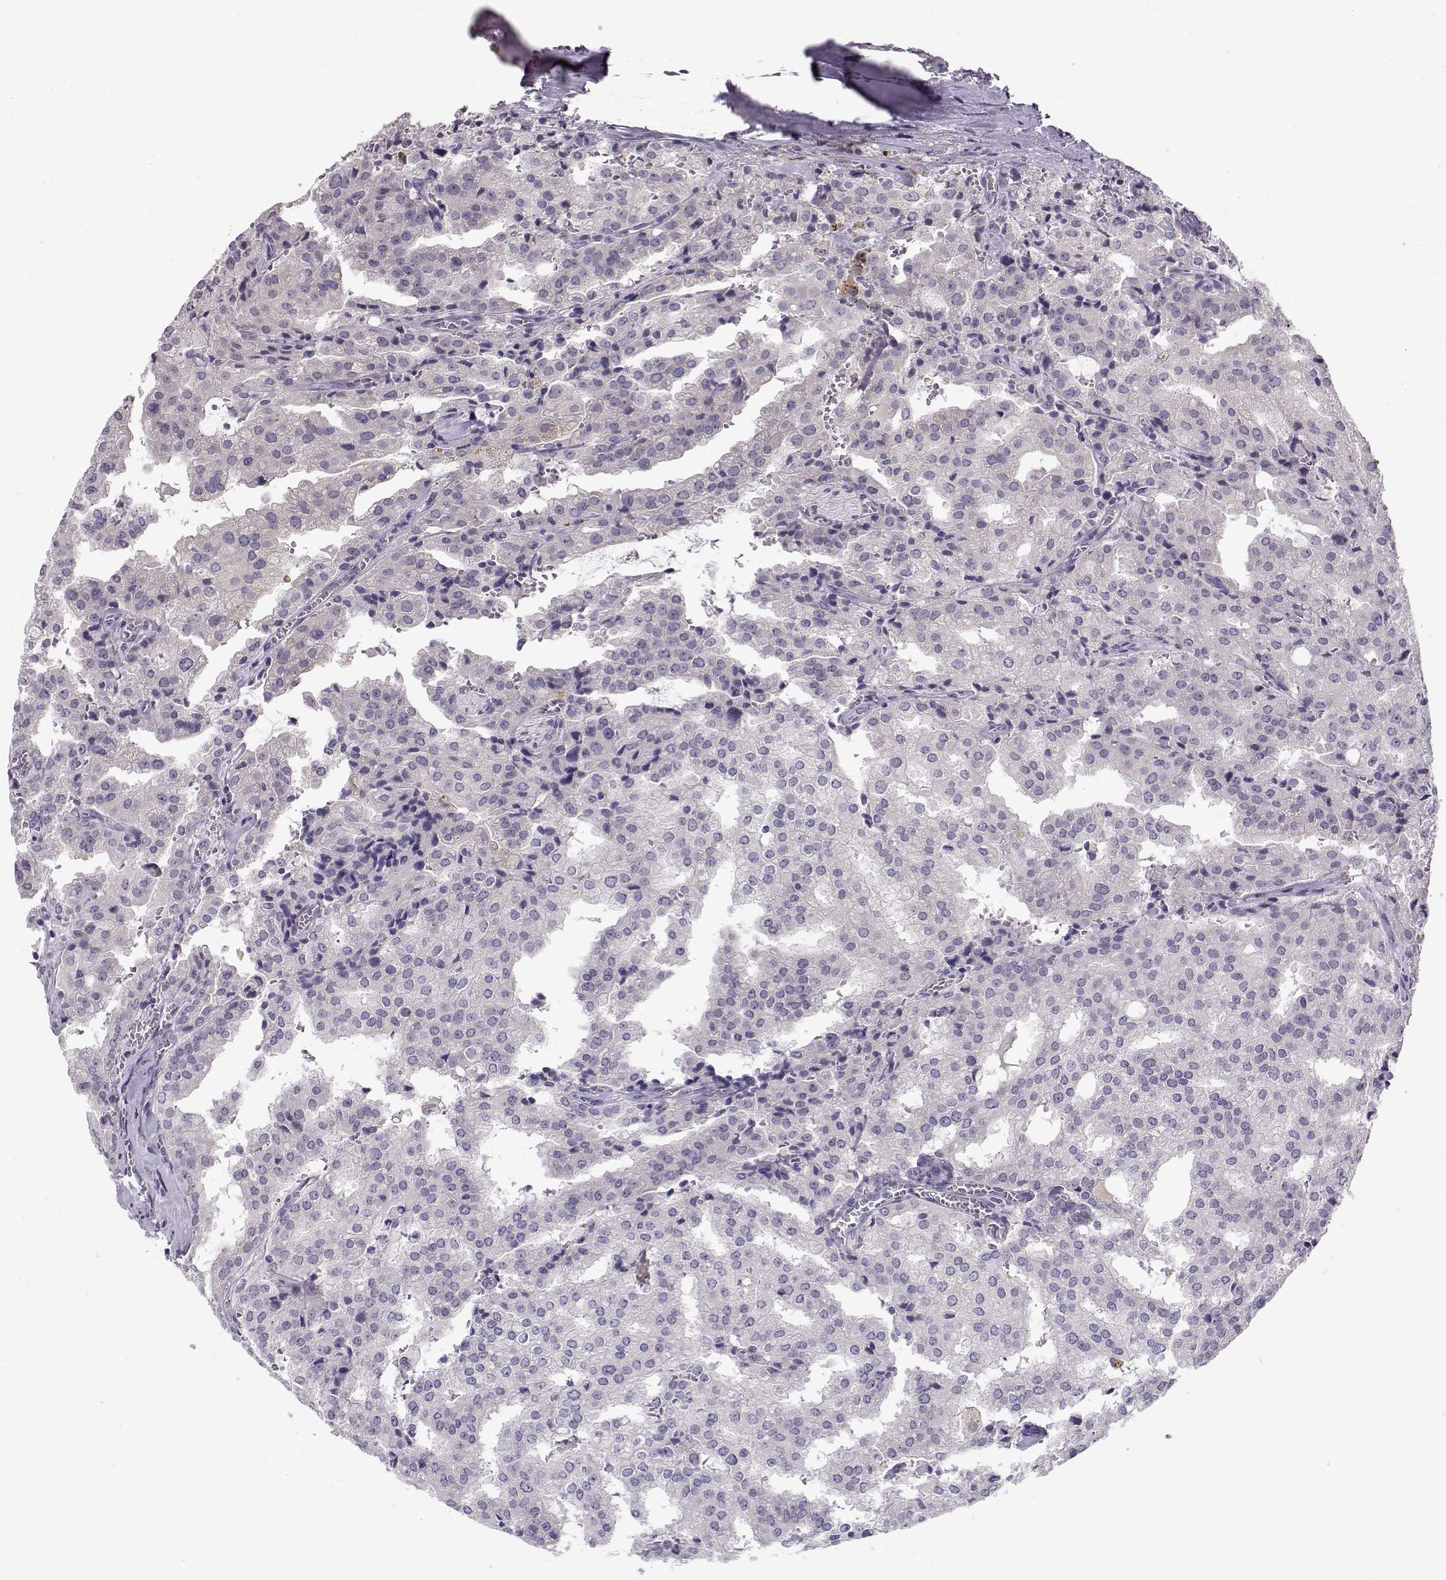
{"staining": {"intensity": "negative", "quantity": "none", "location": "none"}, "tissue": "prostate cancer", "cell_type": "Tumor cells", "image_type": "cancer", "snomed": [{"axis": "morphology", "description": "Adenocarcinoma, High grade"}, {"axis": "topography", "description": "Prostate"}], "caption": "An image of human prostate adenocarcinoma (high-grade) is negative for staining in tumor cells.", "gene": "C16orf86", "patient": {"sex": "male", "age": 68}}